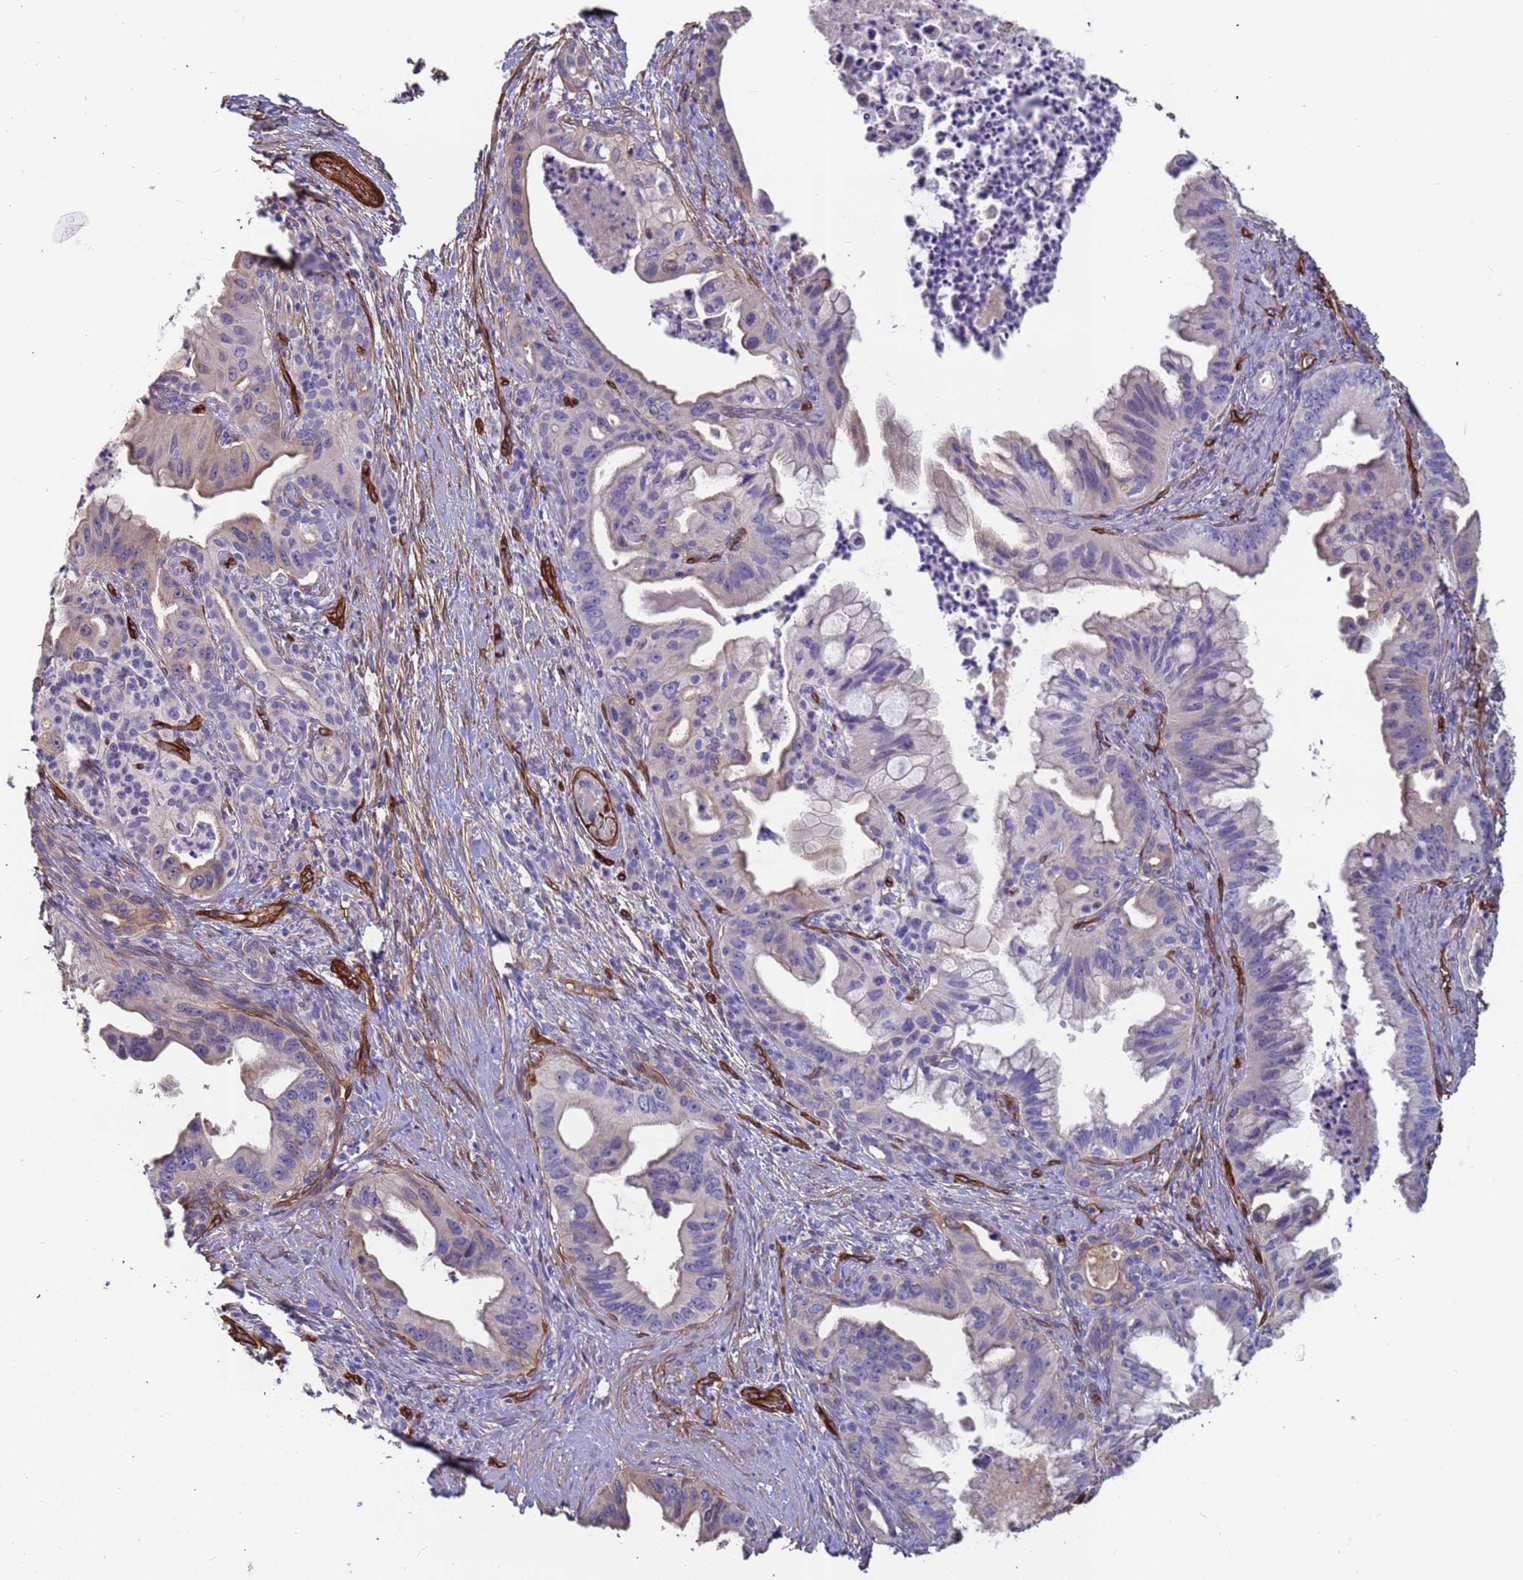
{"staining": {"intensity": "negative", "quantity": "none", "location": "none"}, "tissue": "pancreatic cancer", "cell_type": "Tumor cells", "image_type": "cancer", "snomed": [{"axis": "morphology", "description": "Adenocarcinoma, NOS"}, {"axis": "topography", "description": "Pancreas"}], "caption": "Tumor cells are negative for brown protein staining in pancreatic cancer.", "gene": "EHD2", "patient": {"sex": "male", "age": 58}}